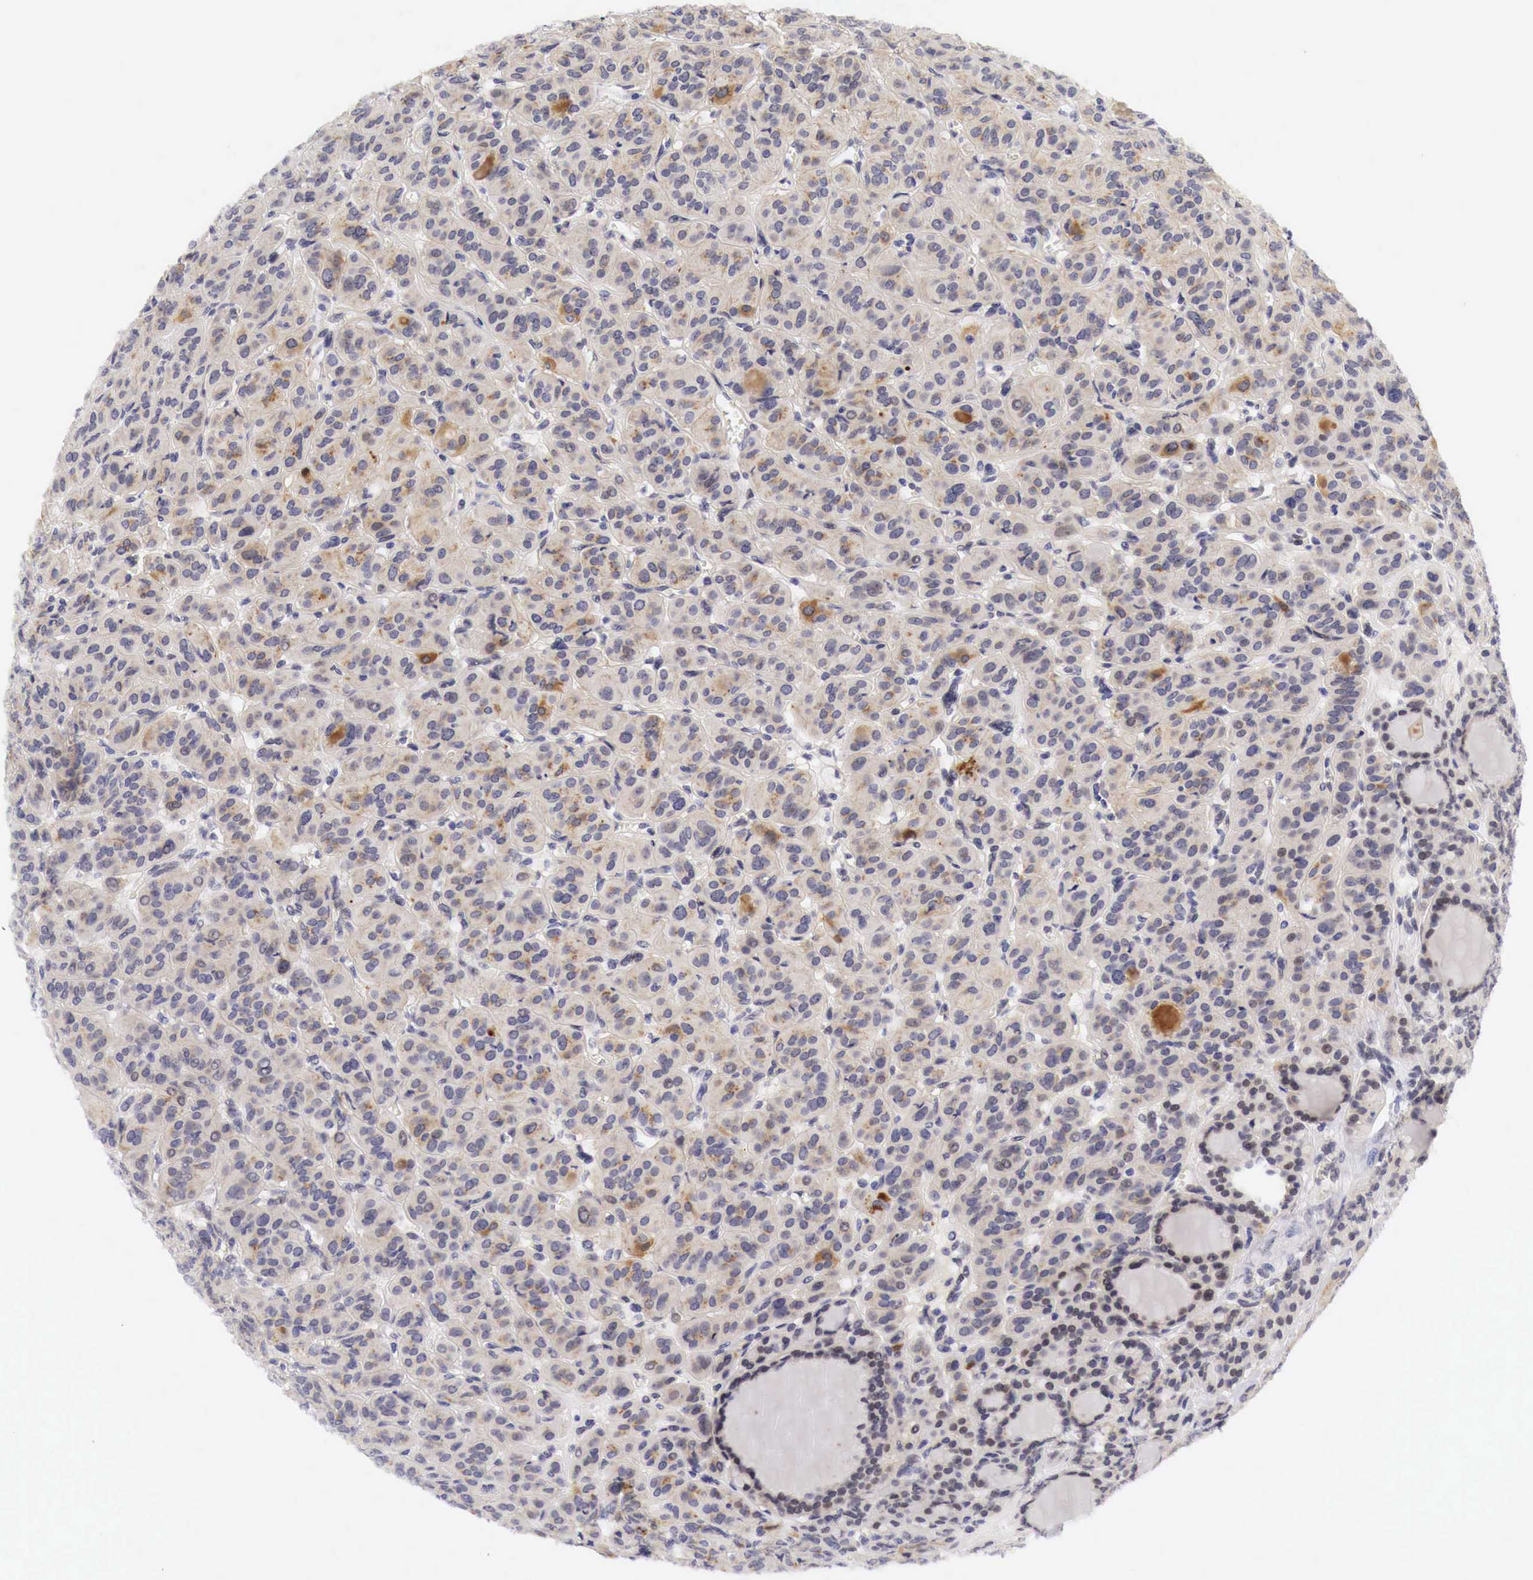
{"staining": {"intensity": "weak", "quantity": ">75%", "location": "cytoplasmic/membranous"}, "tissue": "thyroid cancer", "cell_type": "Tumor cells", "image_type": "cancer", "snomed": [{"axis": "morphology", "description": "Follicular adenoma carcinoma, NOS"}, {"axis": "topography", "description": "Thyroid gland"}], "caption": "An immunohistochemistry histopathology image of neoplastic tissue is shown. Protein staining in brown shows weak cytoplasmic/membranous positivity in thyroid cancer (follicular adenoma carcinoma) within tumor cells. Nuclei are stained in blue.", "gene": "CASP3", "patient": {"sex": "female", "age": 71}}